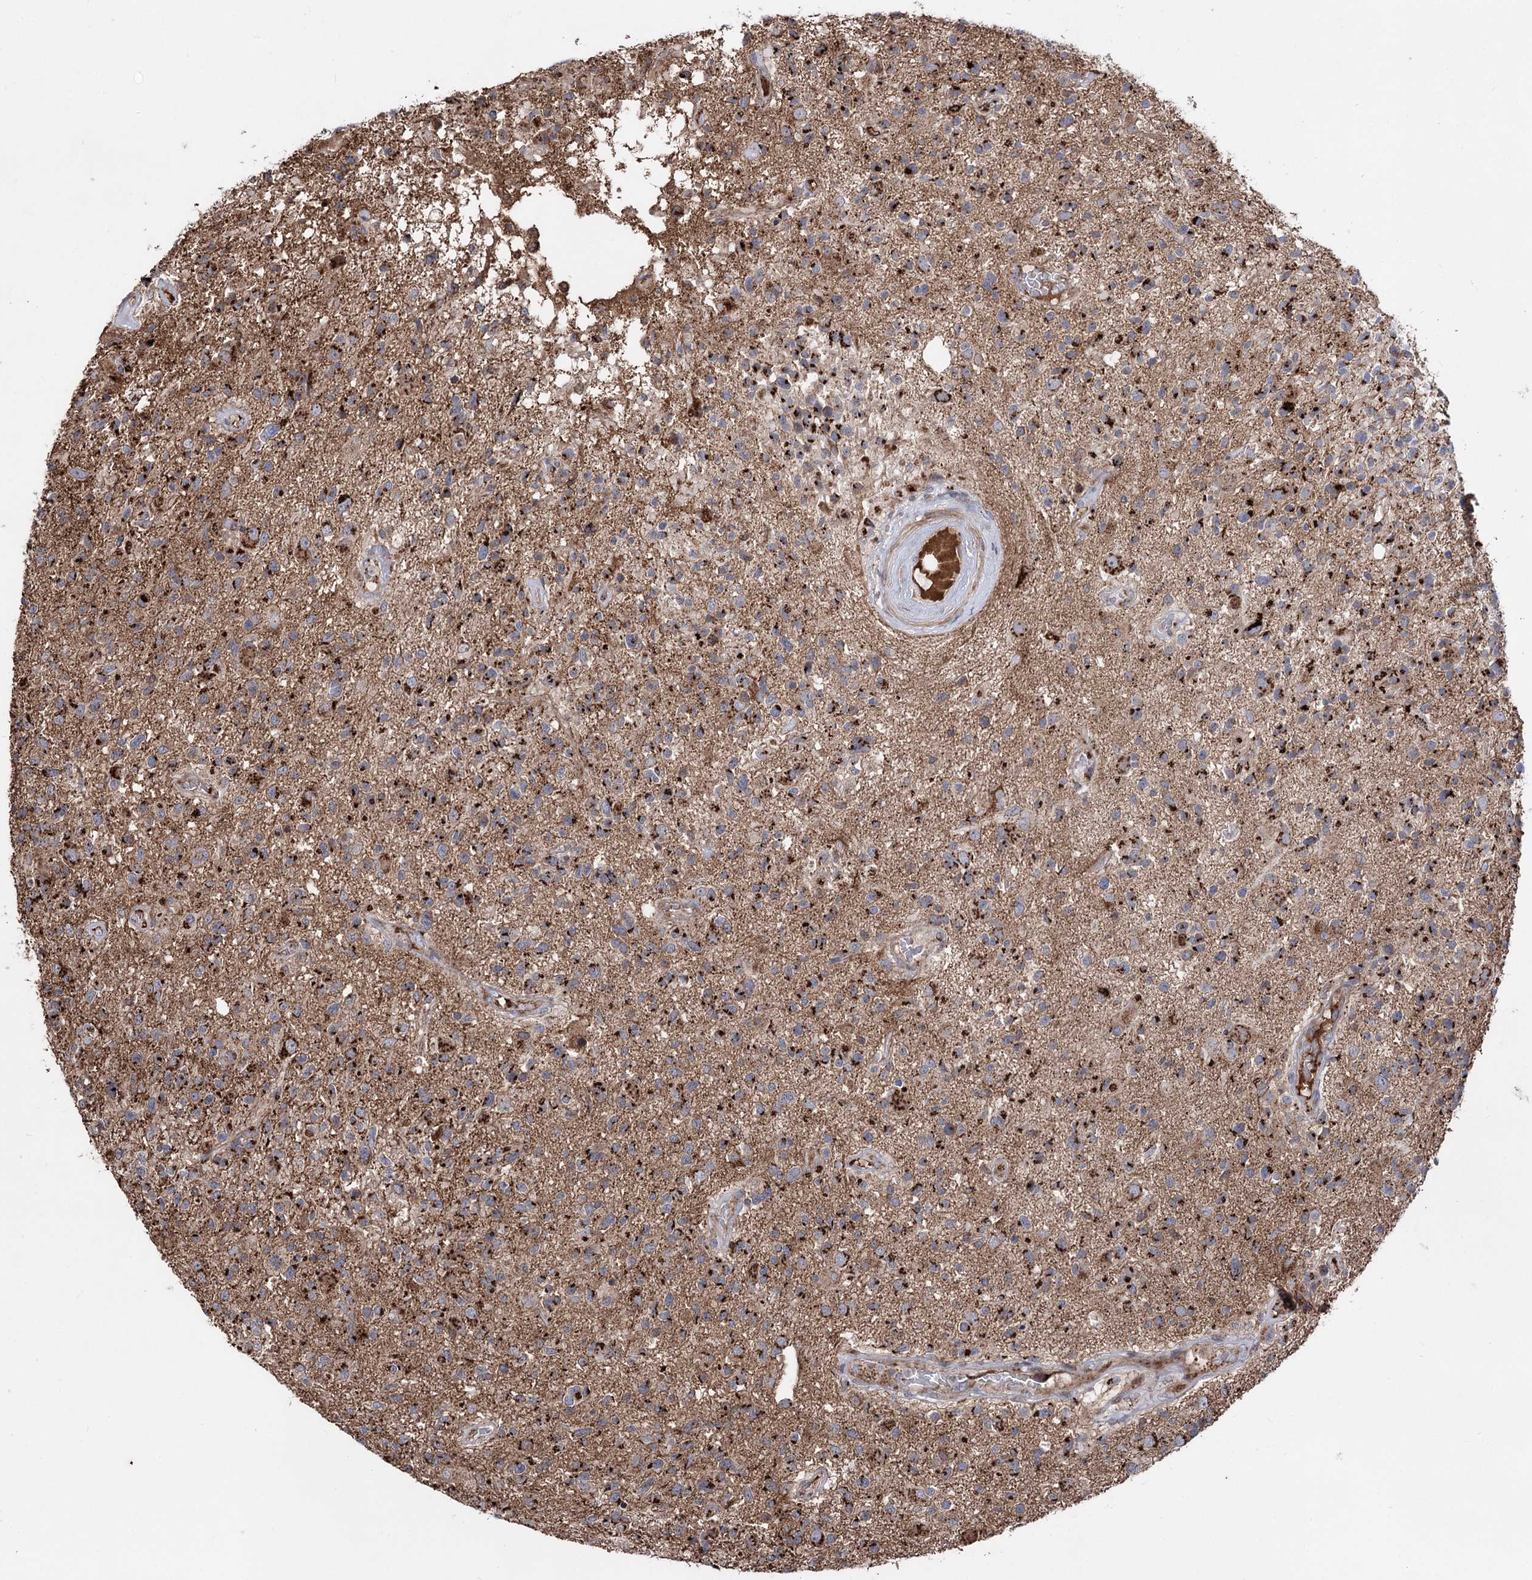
{"staining": {"intensity": "strong", "quantity": ">75%", "location": "cytoplasmic/membranous"}, "tissue": "glioma", "cell_type": "Tumor cells", "image_type": "cancer", "snomed": [{"axis": "morphology", "description": "Glioma, malignant, High grade"}, {"axis": "morphology", "description": "Glioblastoma, NOS"}, {"axis": "topography", "description": "Brain"}], "caption": "Immunohistochemical staining of glioma displays high levels of strong cytoplasmic/membranous protein staining in about >75% of tumor cells.", "gene": "ARHGAP20", "patient": {"sex": "male", "age": 60}}